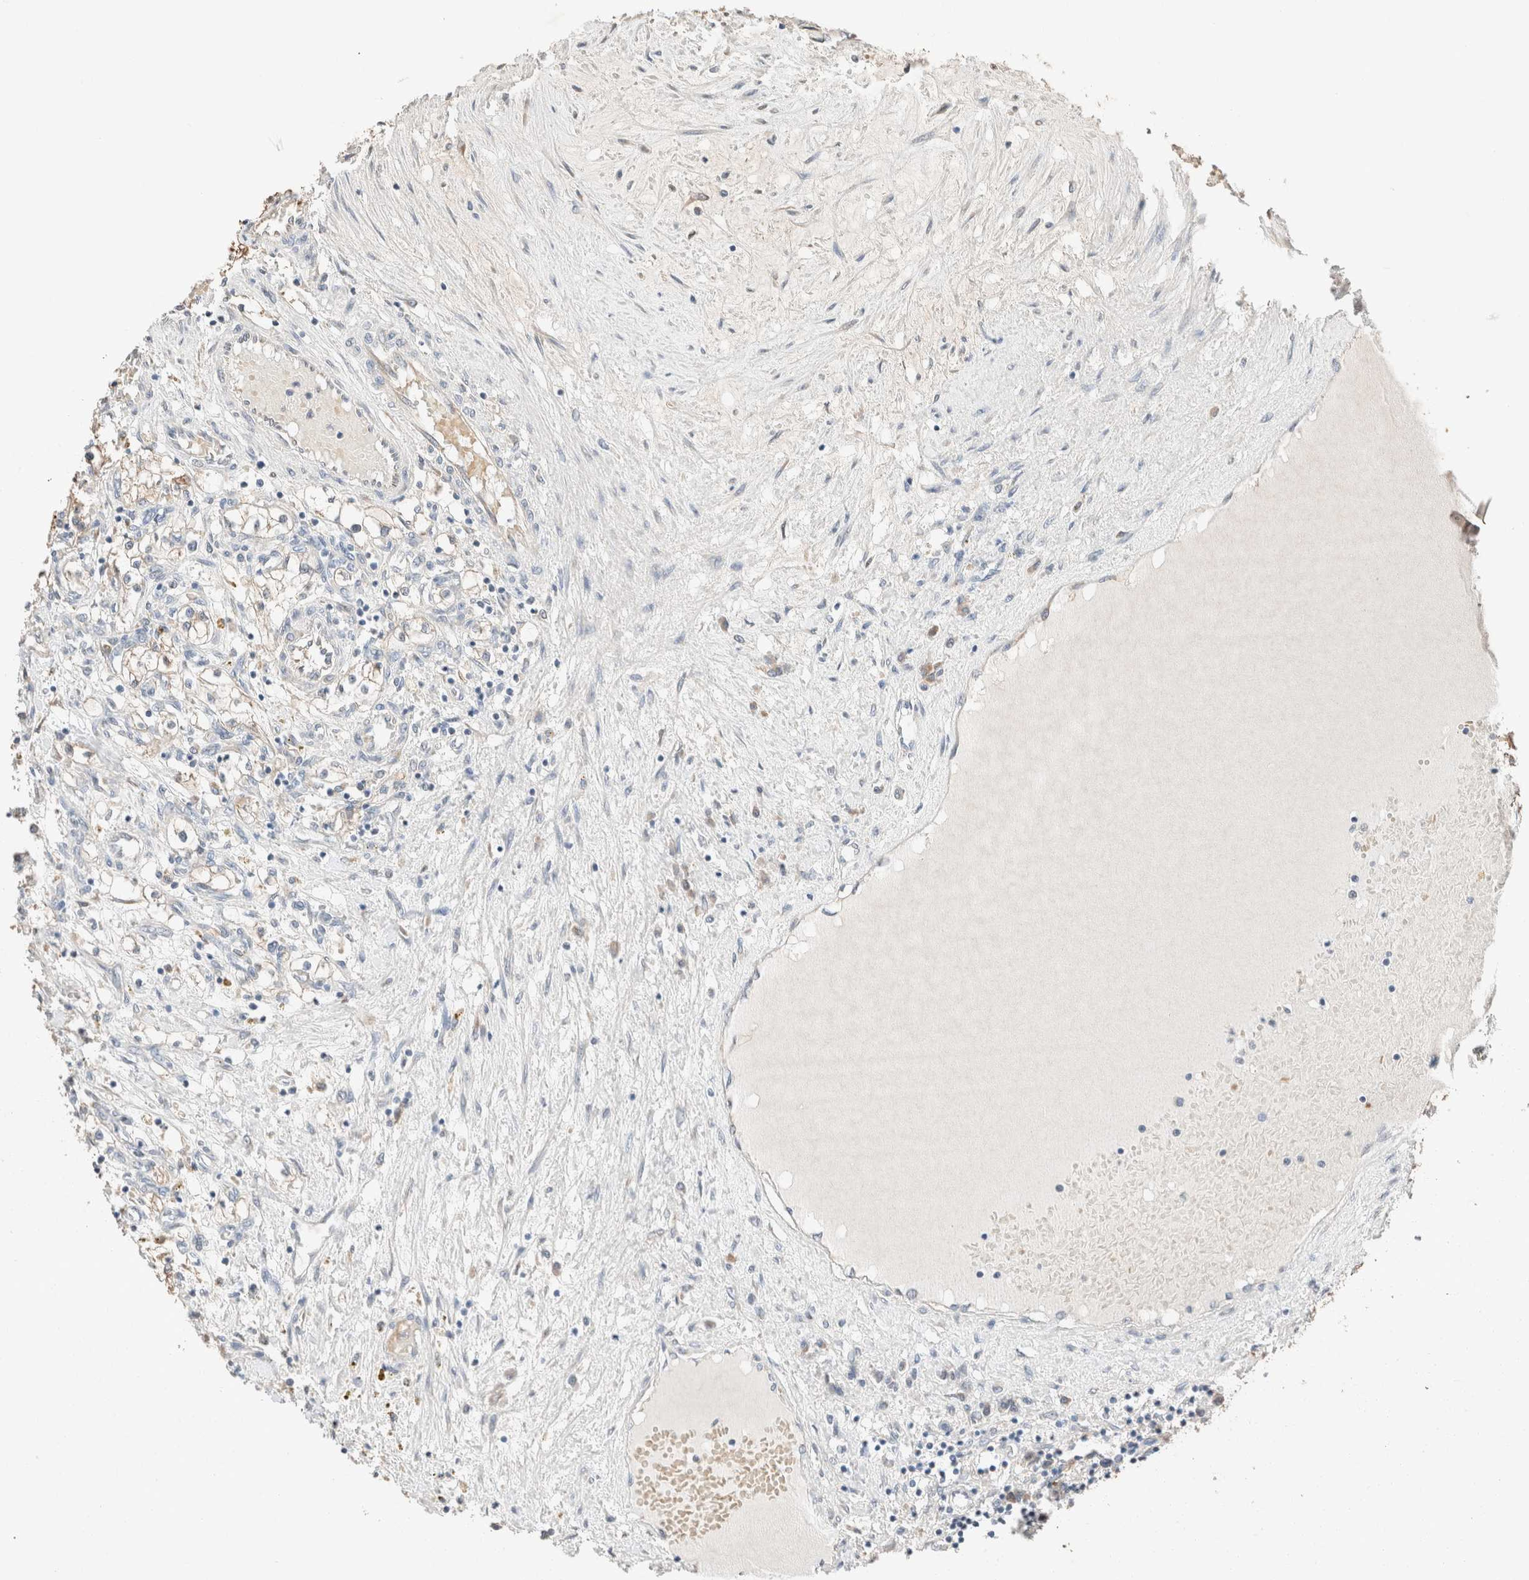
{"staining": {"intensity": "negative", "quantity": "none", "location": "none"}, "tissue": "renal cancer", "cell_type": "Tumor cells", "image_type": "cancer", "snomed": [{"axis": "morphology", "description": "Adenocarcinoma, NOS"}, {"axis": "topography", "description": "Kidney"}], "caption": "This is a image of immunohistochemistry (IHC) staining of adenocarcinoma (renal), which shows no staining in tumor cells.", "gene": "TUBD1", "patient": {"sex": "male", "age": 68}}